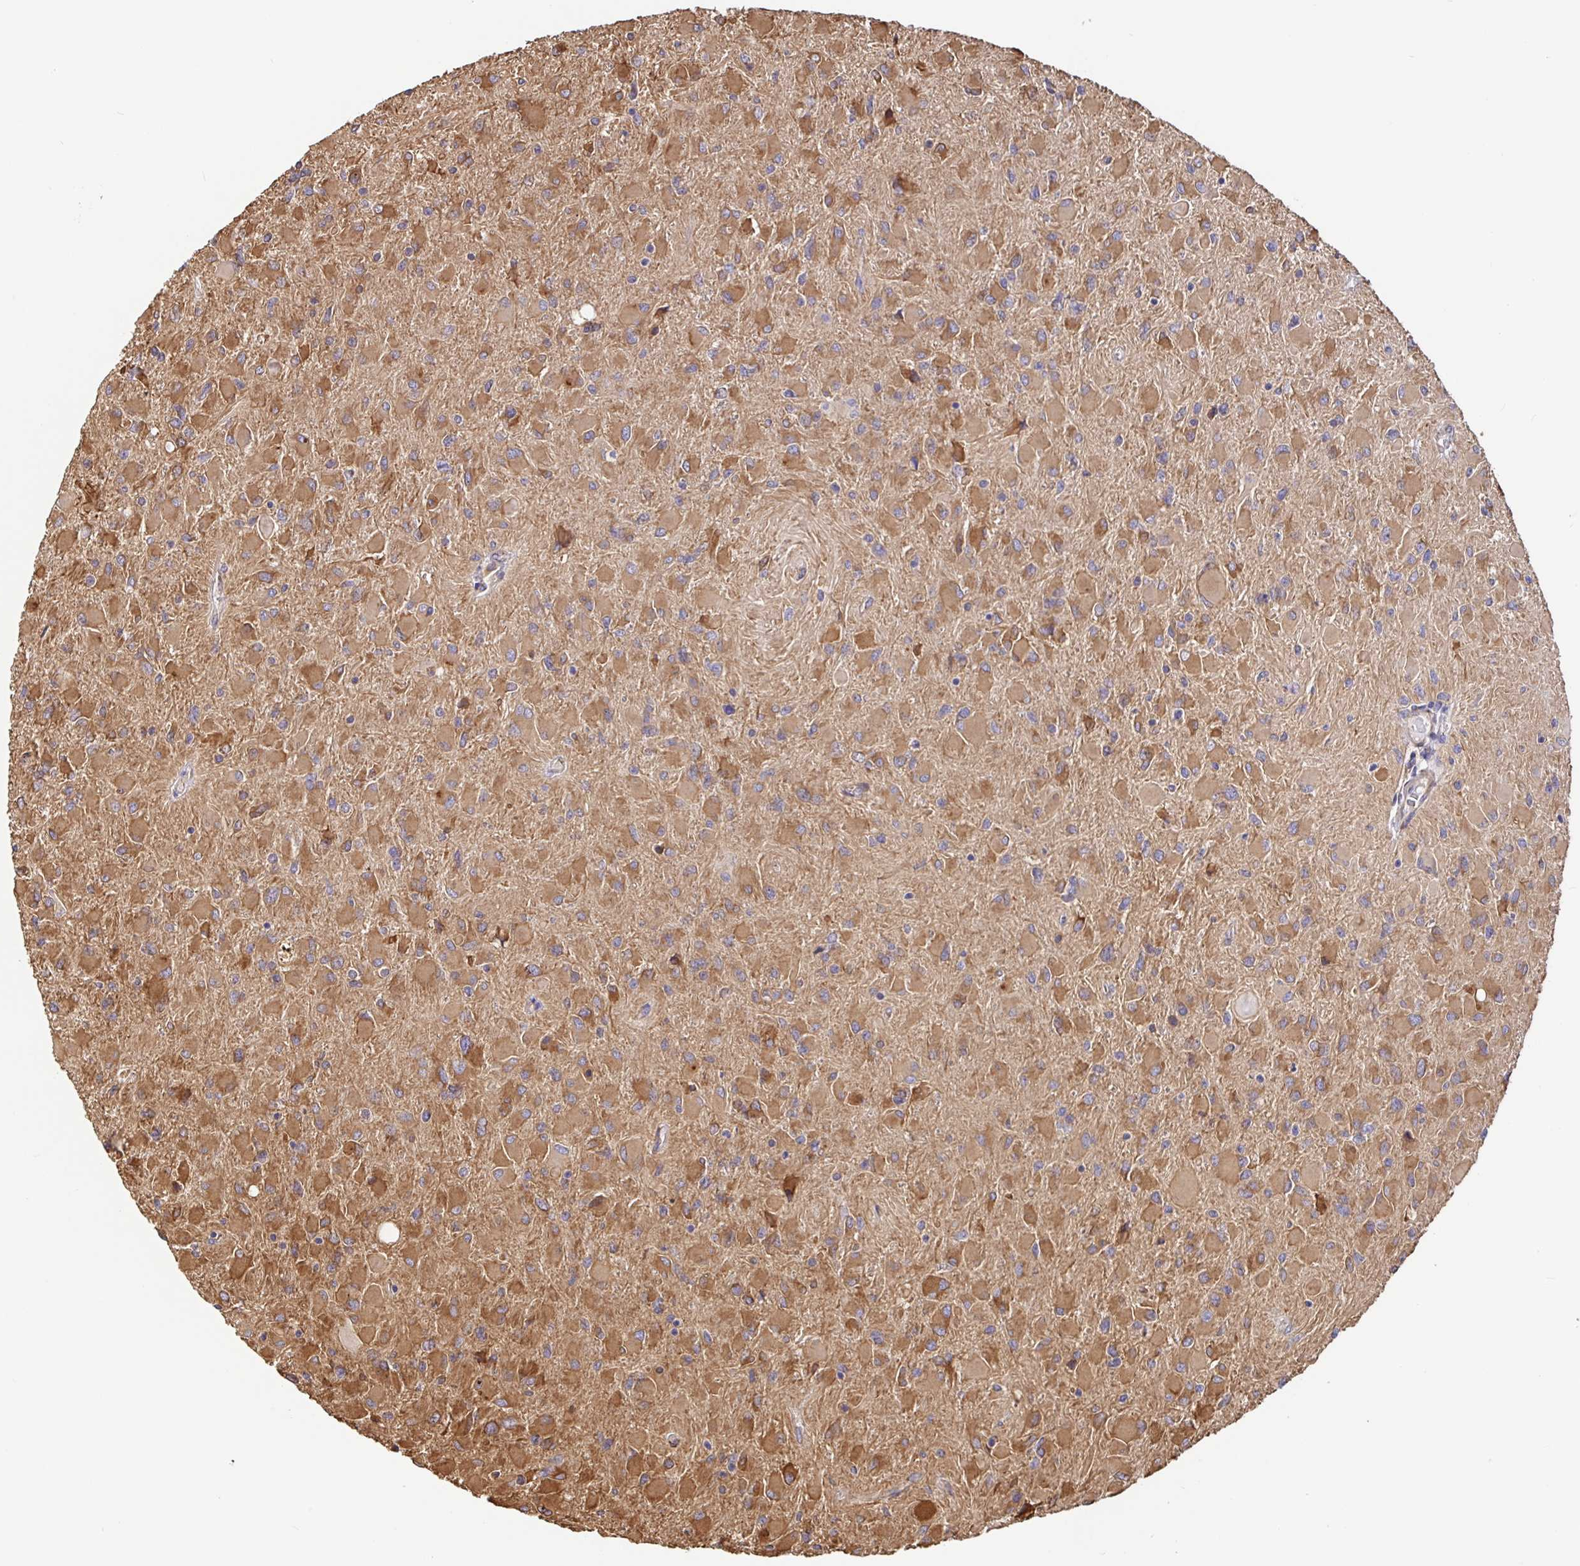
{"staining": {"intensity": "moderate", "quantity": ">75%", "location": "cytoplasmic/membranous"}, "tissue": "glioma", "cell_type": "Tumor cells", "image_type": "cancer", "snomed": [{"axis": "morphology", "description": "Glioma, malignant, High grade"}, {"axis": "topography", "description": "Cerebral cortex"}], "caption": "This histopathology image displays immunohistochemistry (IHC) staining of human high-grade glioma (malignant), with medium moderate cytoplasmic/membranous staining in approximately >75% of tumor cells.", "gene": "MAOA", "patient": {"sex": "female", "age": 36}}